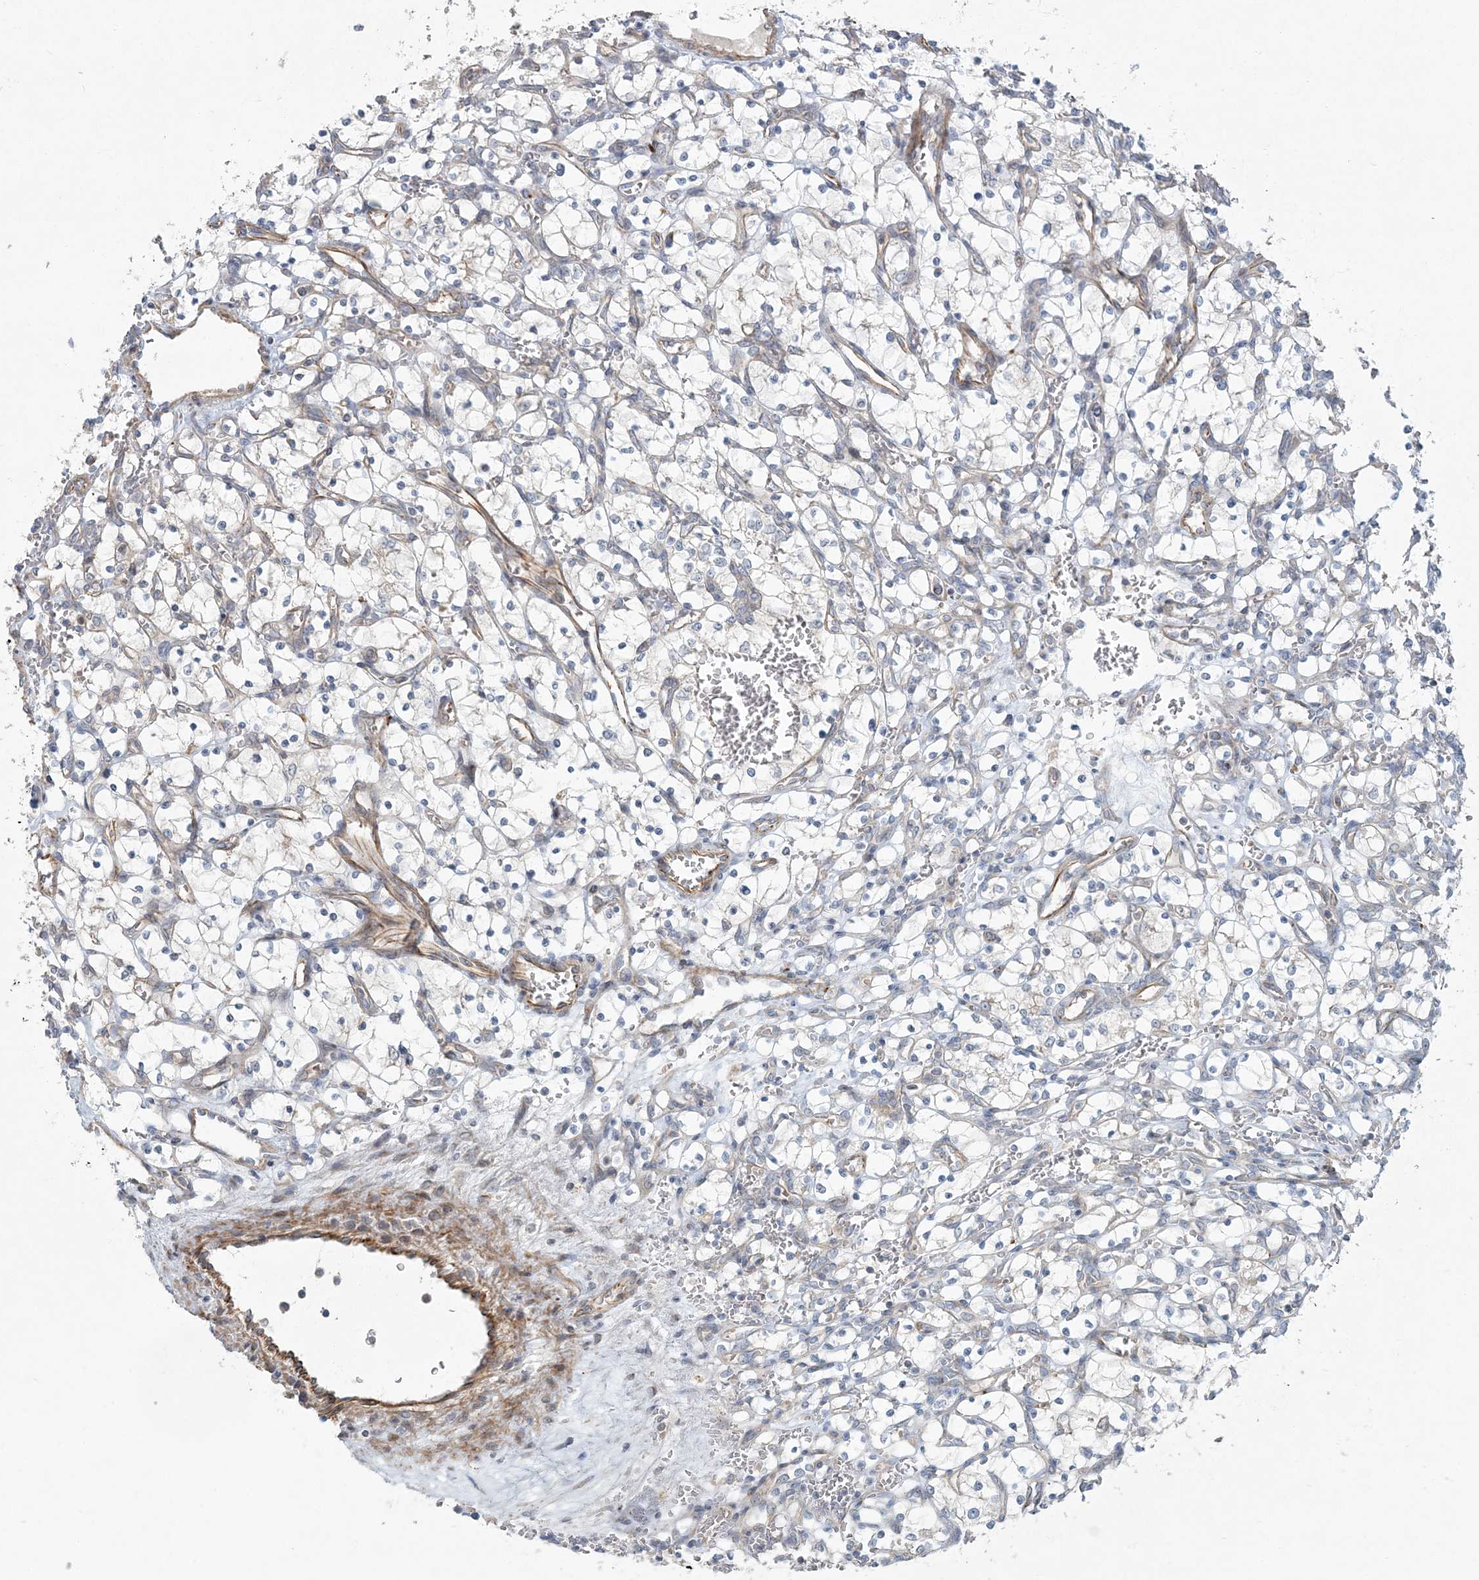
{"staining": {"intensity": "negative", "quantity": "none", "location": "none"}, "tissue": "renal cancer", "cell_type": "Tumor cells", "image_type": "cancer", "snomed": [{"axis": "morphology", "description": "Adenocarcinoma, NOS"}, {"axis": "topography", "description": "Kidney"}], "caption": "An immunohistochemistry image of renal cancer is shown. There is no staining in tumor cells of renal cancer.", "gene": "ARHGEF38", "patient": {"sex": "female", "age": 69}}